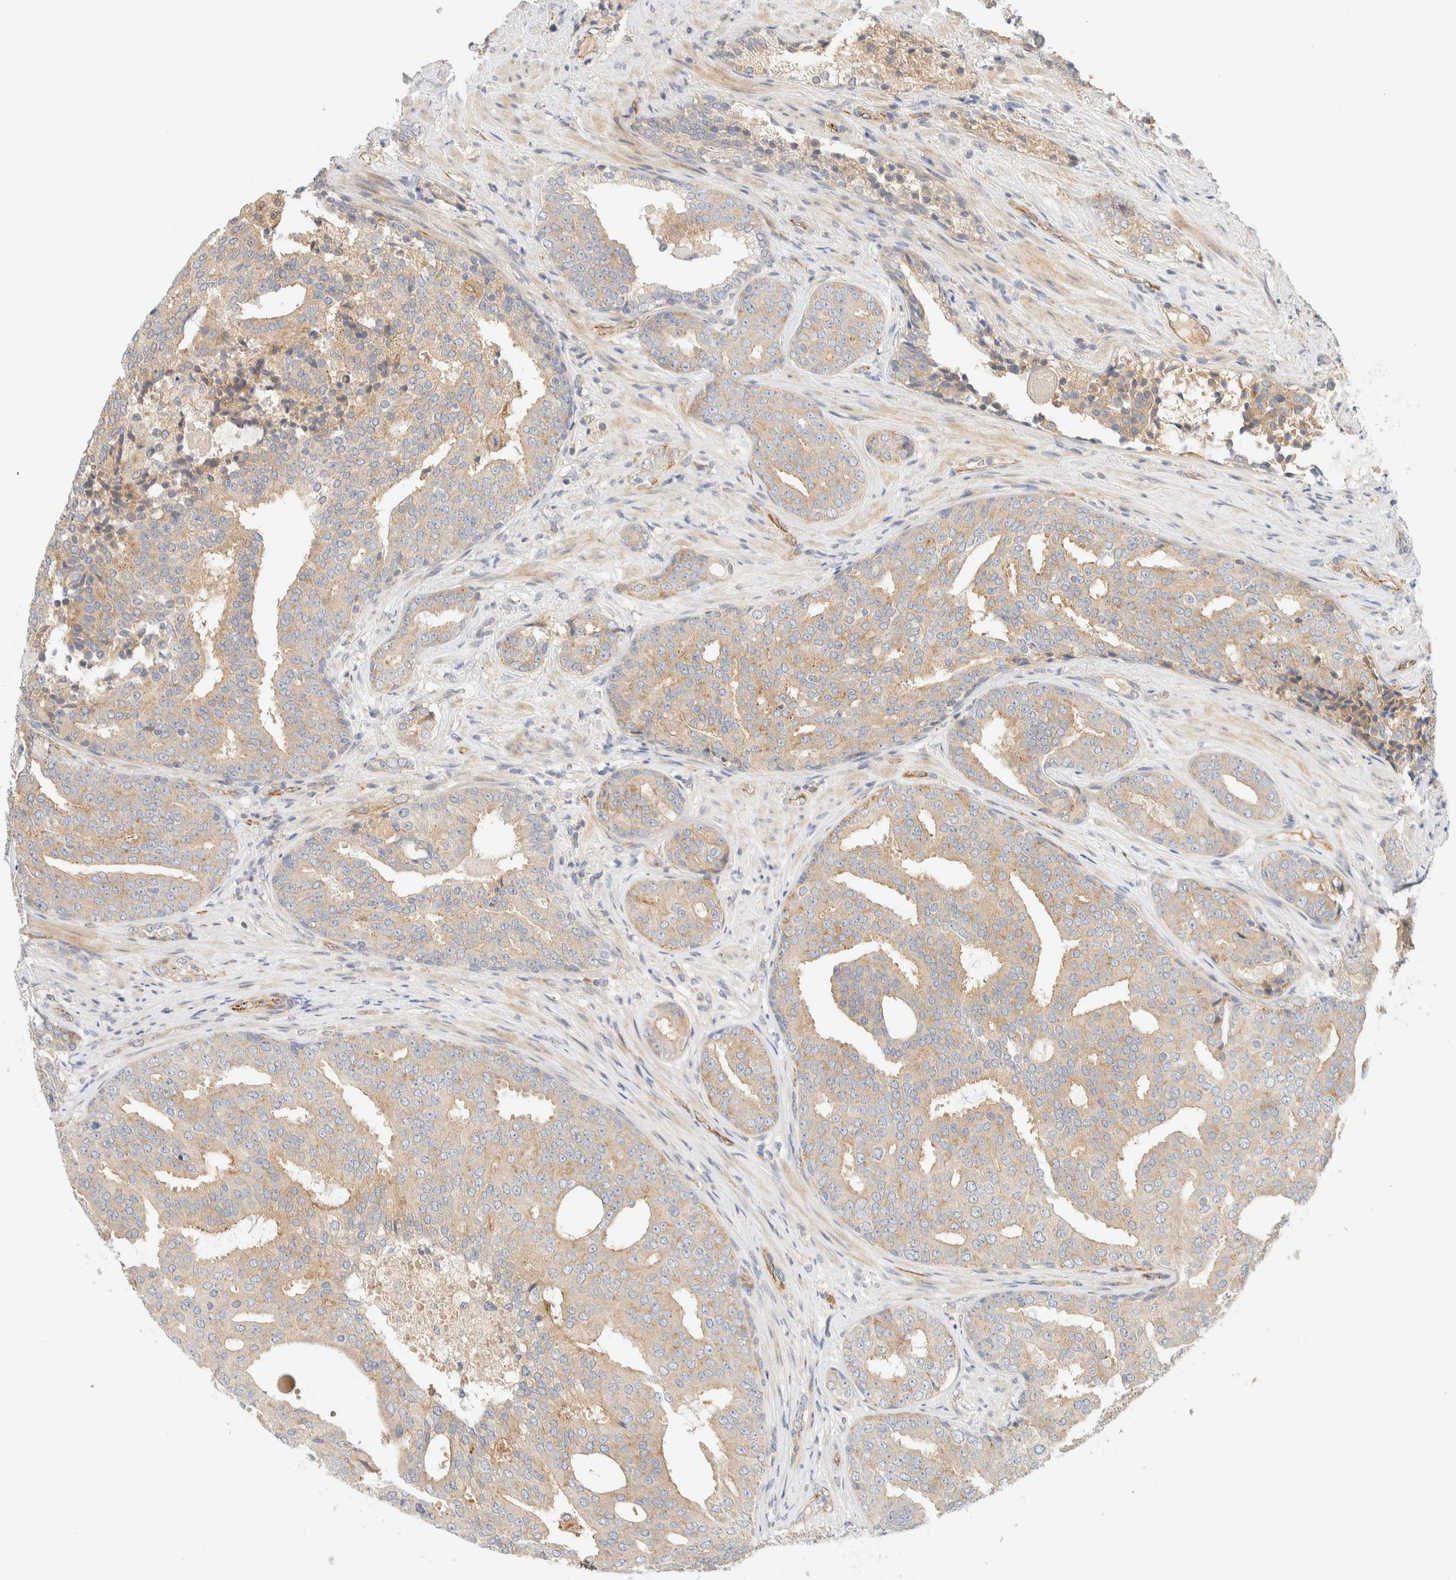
{"staining": {"intensity": "weak", "quantity": ">75%", "location": "cytoplasmic/membranous"}, "tissue": "prostate cancer", "cell_type": "Tumor cells", "image_type": "cancer", "snomed": [{"axis": "morphology", "description": "Adenocarcinoma, High grade"}, {"axis": "topography", "description": "Prostate"}], "caption": "Tumor cells demonstrate low levels of weak cytoplasmic/membranous positivity in about >75% of cells in prostate cancer (adenocarcinoma (high-grade)). (Stains: DAB in brown, nuclei in blue, Microscopy: brightfield microscopy at high magnification).", "gene": "FAT1", "patient": {"sex": "male", "age": 71}}